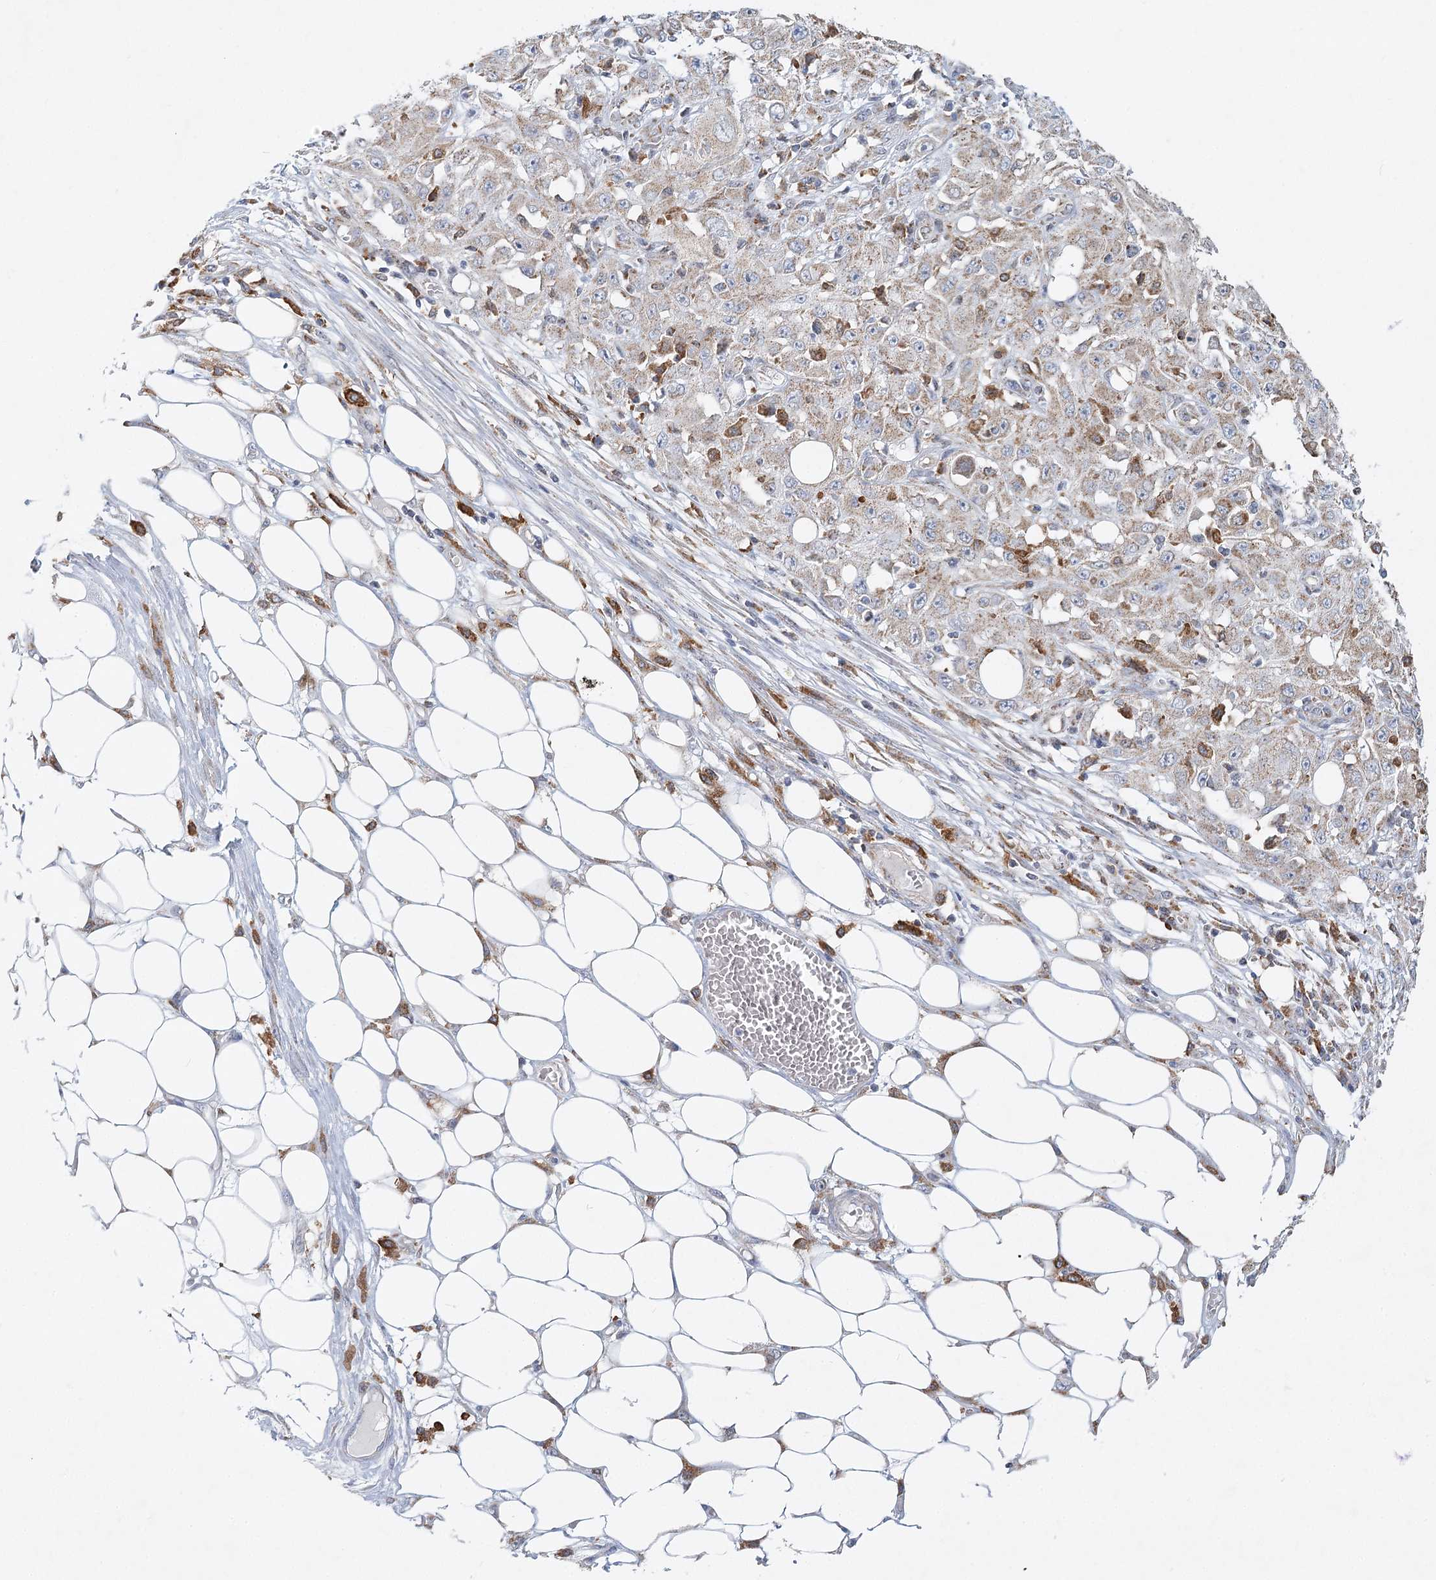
{"staining": {"intensity": "moderate", "quantity": "25%-75%", "location": "cytoplasmic/membranous"}, "tissue": "skin cancer", "cell_type": "Tumor cells", "image_type": "cancer", "snomed": [{"axis": "morphology", "description": "Squamous cell carcinoma, NOS"}, {"axis": "morphology", "description": "Squamous cell carcinoma, metastatic, NOS"}, {"axis": "topography", "description": "Skin"}, {"axis": "topography", "description": "Lymph node"}], "caption": "Human skin squamous cell carcinoma stained with a brown dye shows moderate cytoplasmic/membranous positive expression in approximately 25%-75% of tumor cells.", "gene": "TAS1R1", "patient": {"sex": "male", "age": 75}}